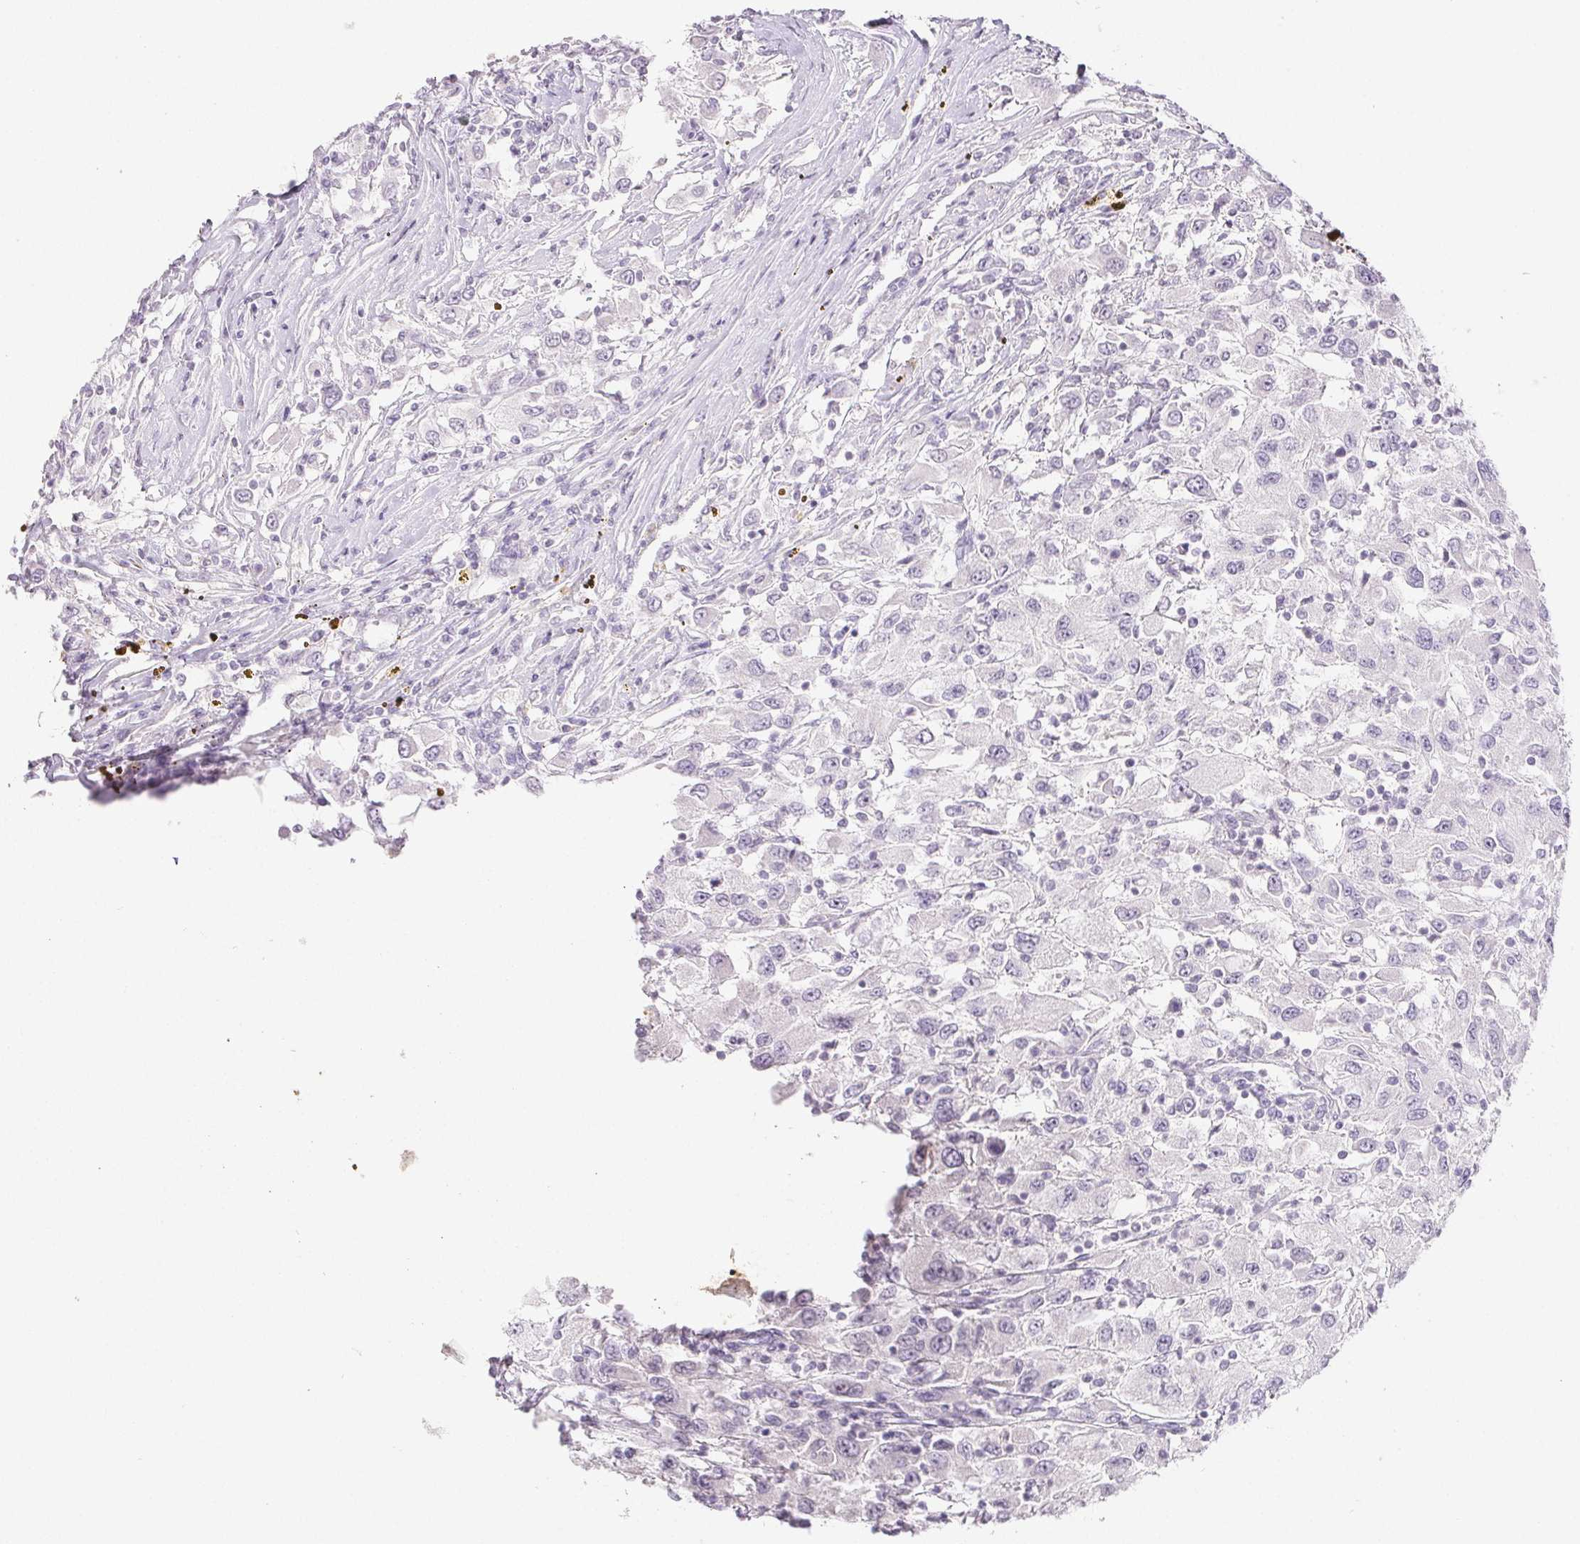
{"staining": {"intensity": "negative", "quantity": "none", "location": "none"}, "tissue": "renal cancer", "cell_type": "Tumor cells", "image_type": "cancer", "snomed": [{"axis": "morphology", "description": "Adenocarcinoma, NOS"}, {"axis": "topography", "description": "Kidney"}], "caption": "A high-resolution photomicrograph shows immunohistochemistry staining of renal cancer (adenocarcinoma), which reveals no significant positivity in tumor cells.", "gene": "PI3", "patient": {"sex": "female", "age": 67}}